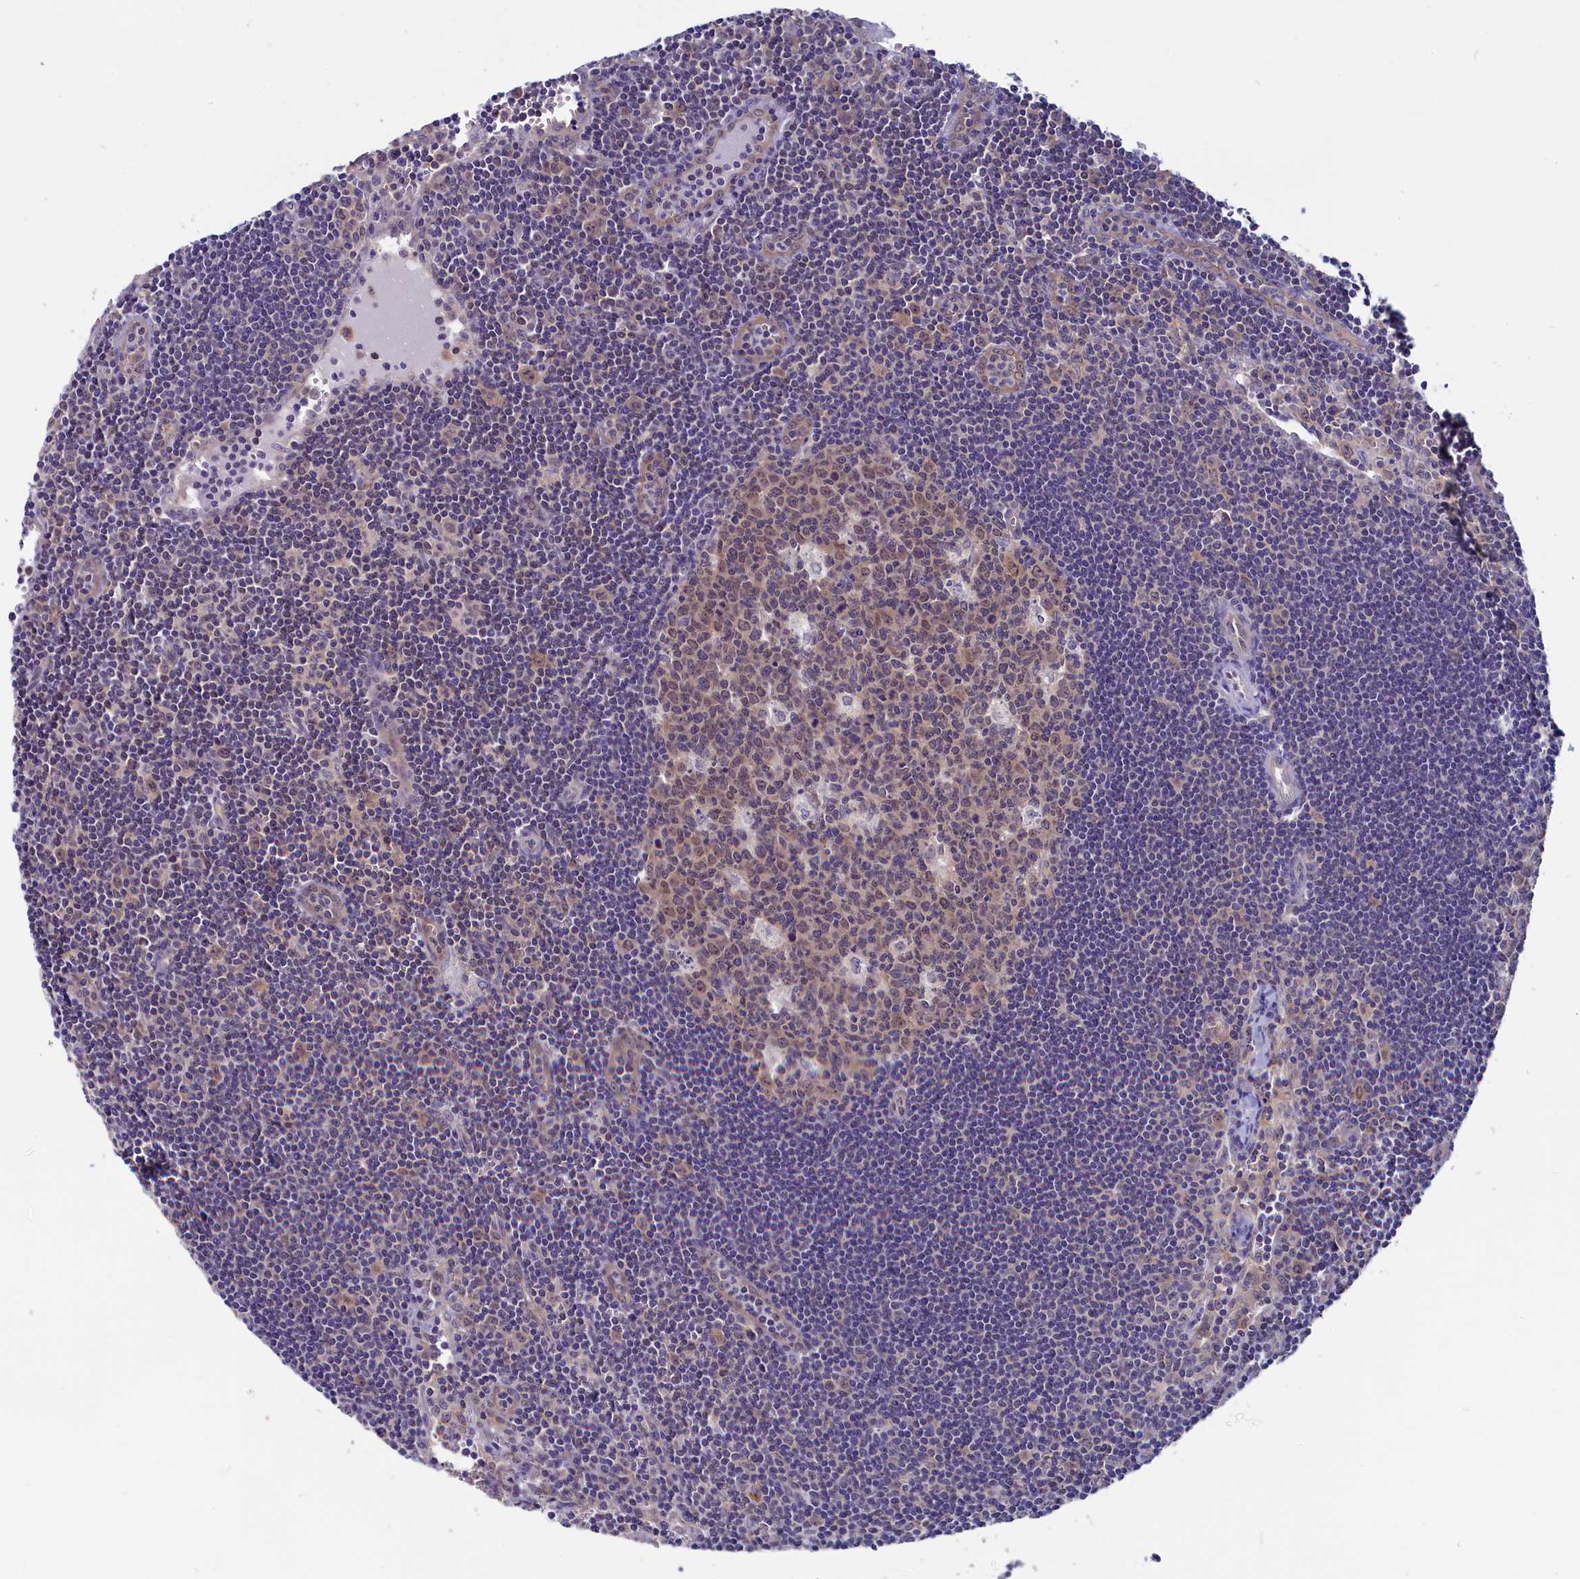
{"staining": {"intensity": "weak", "quantity": "25%-75%", "location": "cytoplasmic/membranous"}, "tissue": "lymph node", "cell_type": "Germinal center cells", "image_type": "normal", "snomed": [{"axis": "morphology", "description": "Normal tissue, NOS"}, {"axis": "topography", "description": "Lymph node"}], "caption": "This micrograph demonstrates IHC staining of unremarkable human lymph node, with low weak cytoplasmic/membranous staining in approximately 25%-75% of germinal center cells.", "gene": "CIAPIN1", "patient": {"sex": "female", "age": 32}}